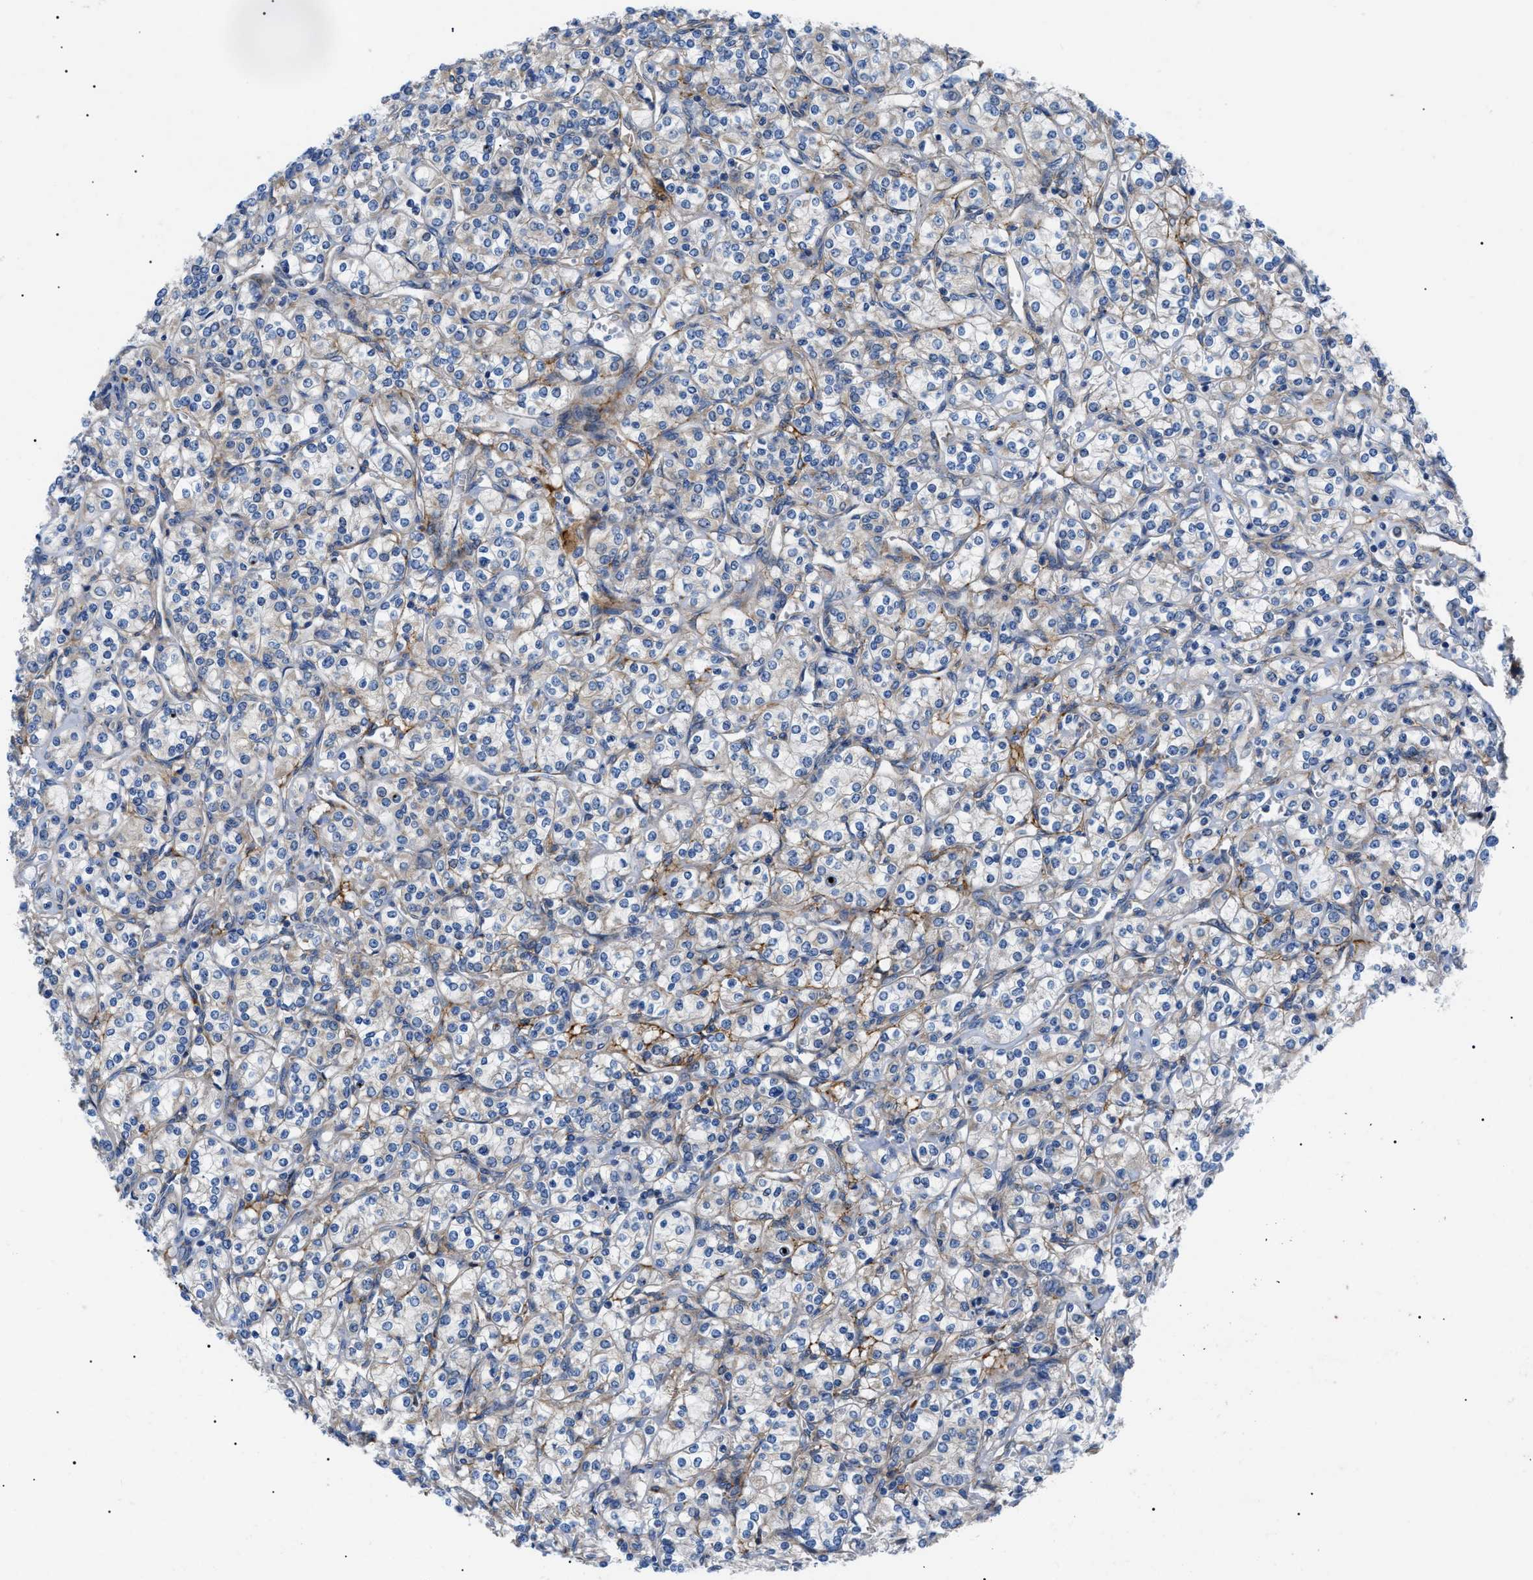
{"staining": {"intensity": "weak", "quantity": "<25%", "location": "cytoplasmic/membranous"}, "tissue": "renal cancer", "cell_type": "Tumor cells", "image_type": "cancer", "snomed": [{"axis": "morphology", "description": "Adenocarcinoma, NOS"}, {"axis": "topography", "description": "Kidney"}], "caption": "Human renal adenocarcinoma stained for a protein using immunohistochemistry (IHC) reveals no staining in tumor cells.", "gene": "HSPB8", "patient": {"sex": "male", "age": 77}}